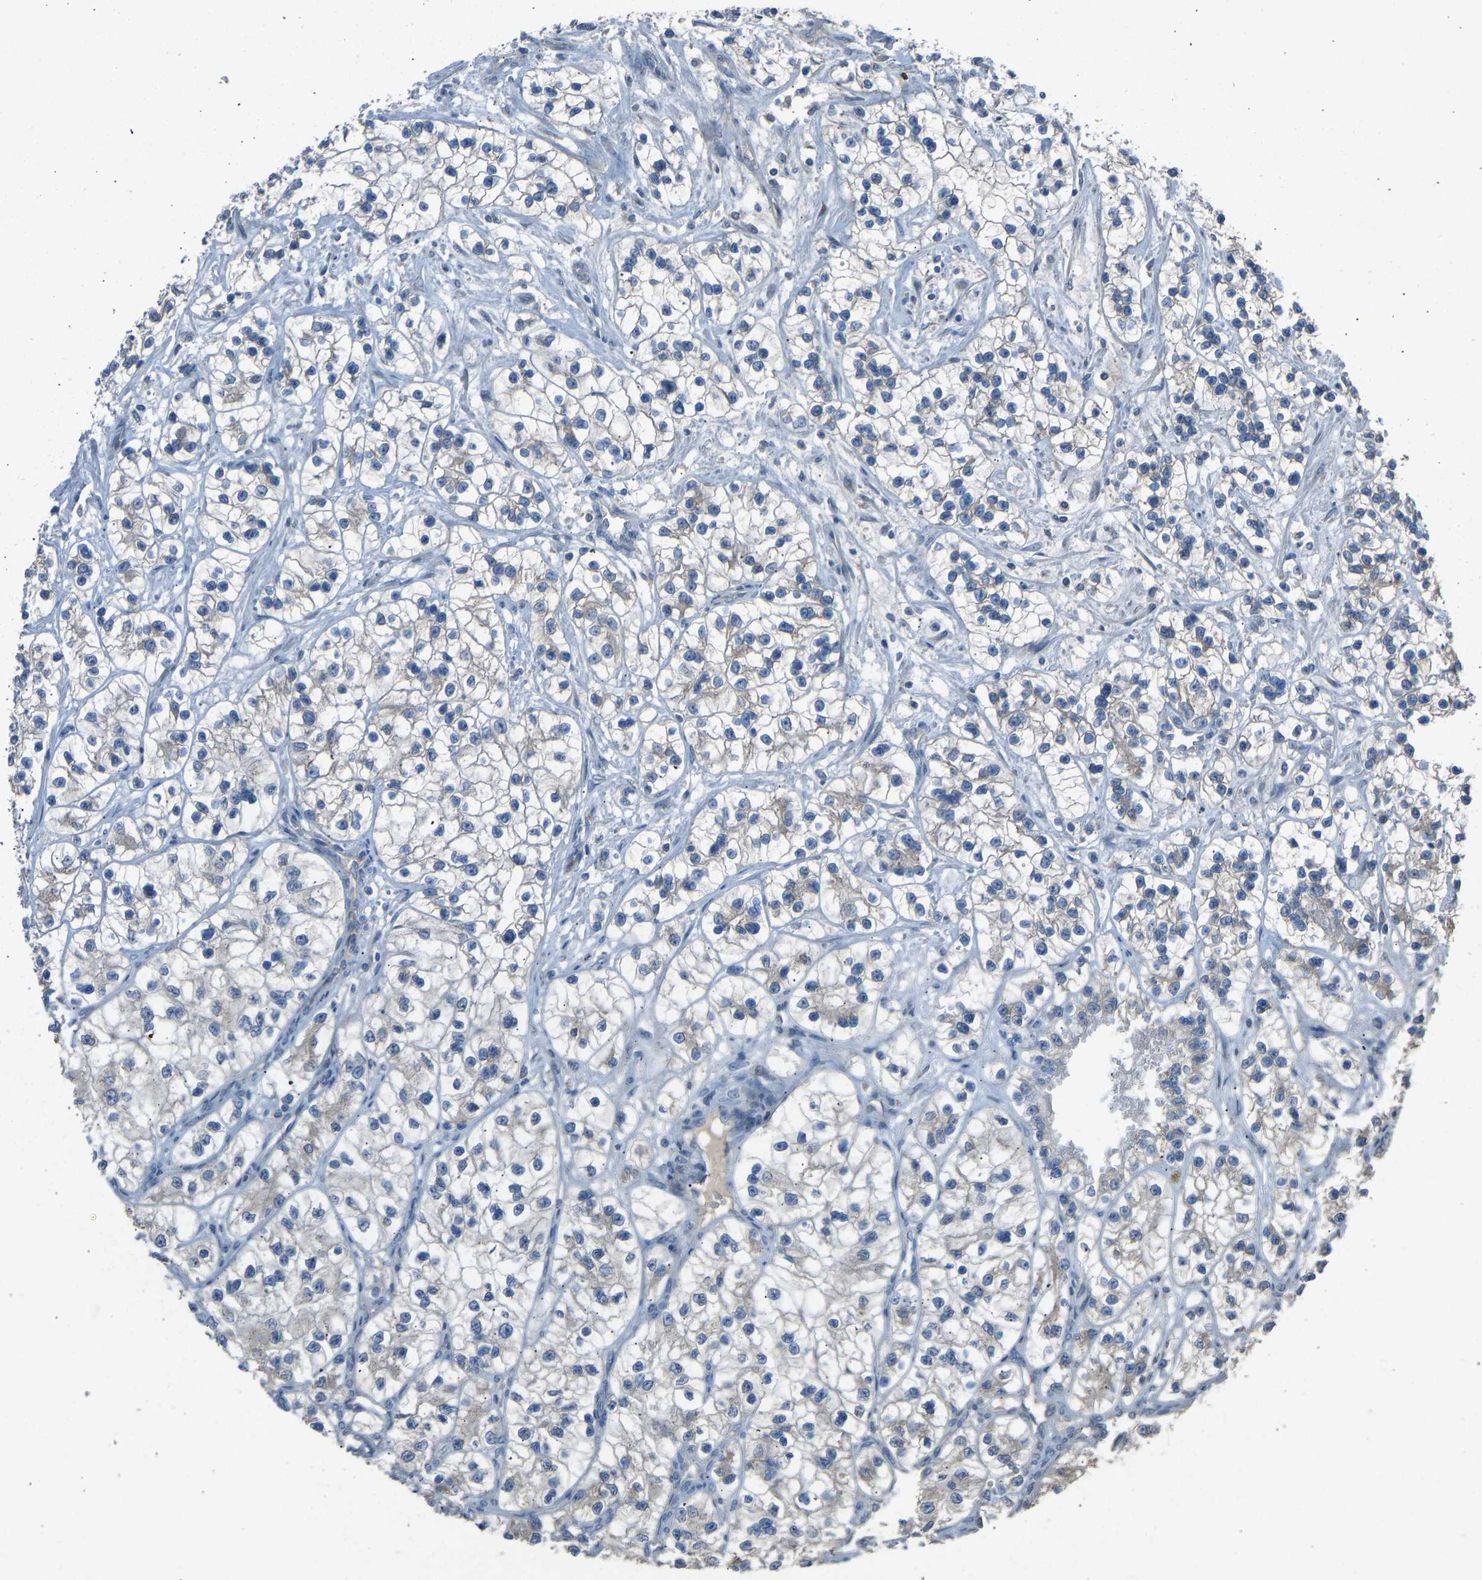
{"staining": {"intensity": "weak", "quantity": "<25%", "location": "cytoplasmic/membranous"}, "tissue": "renal cancer", "cell_type": "Tumor cells", "image_type": "cancer", "snomed": [{"axis": "morphology", "description": "Adenocarcinoma, NOS"}, {"axis": "topography", "description": "Kidney"}], "caption": "Human adenocarcinoma (renal) stained for a protein using IHC displays no staining in tumor cells.", "gene": "TGFBR3", "patient": {"sex": "female", "age": 57}}